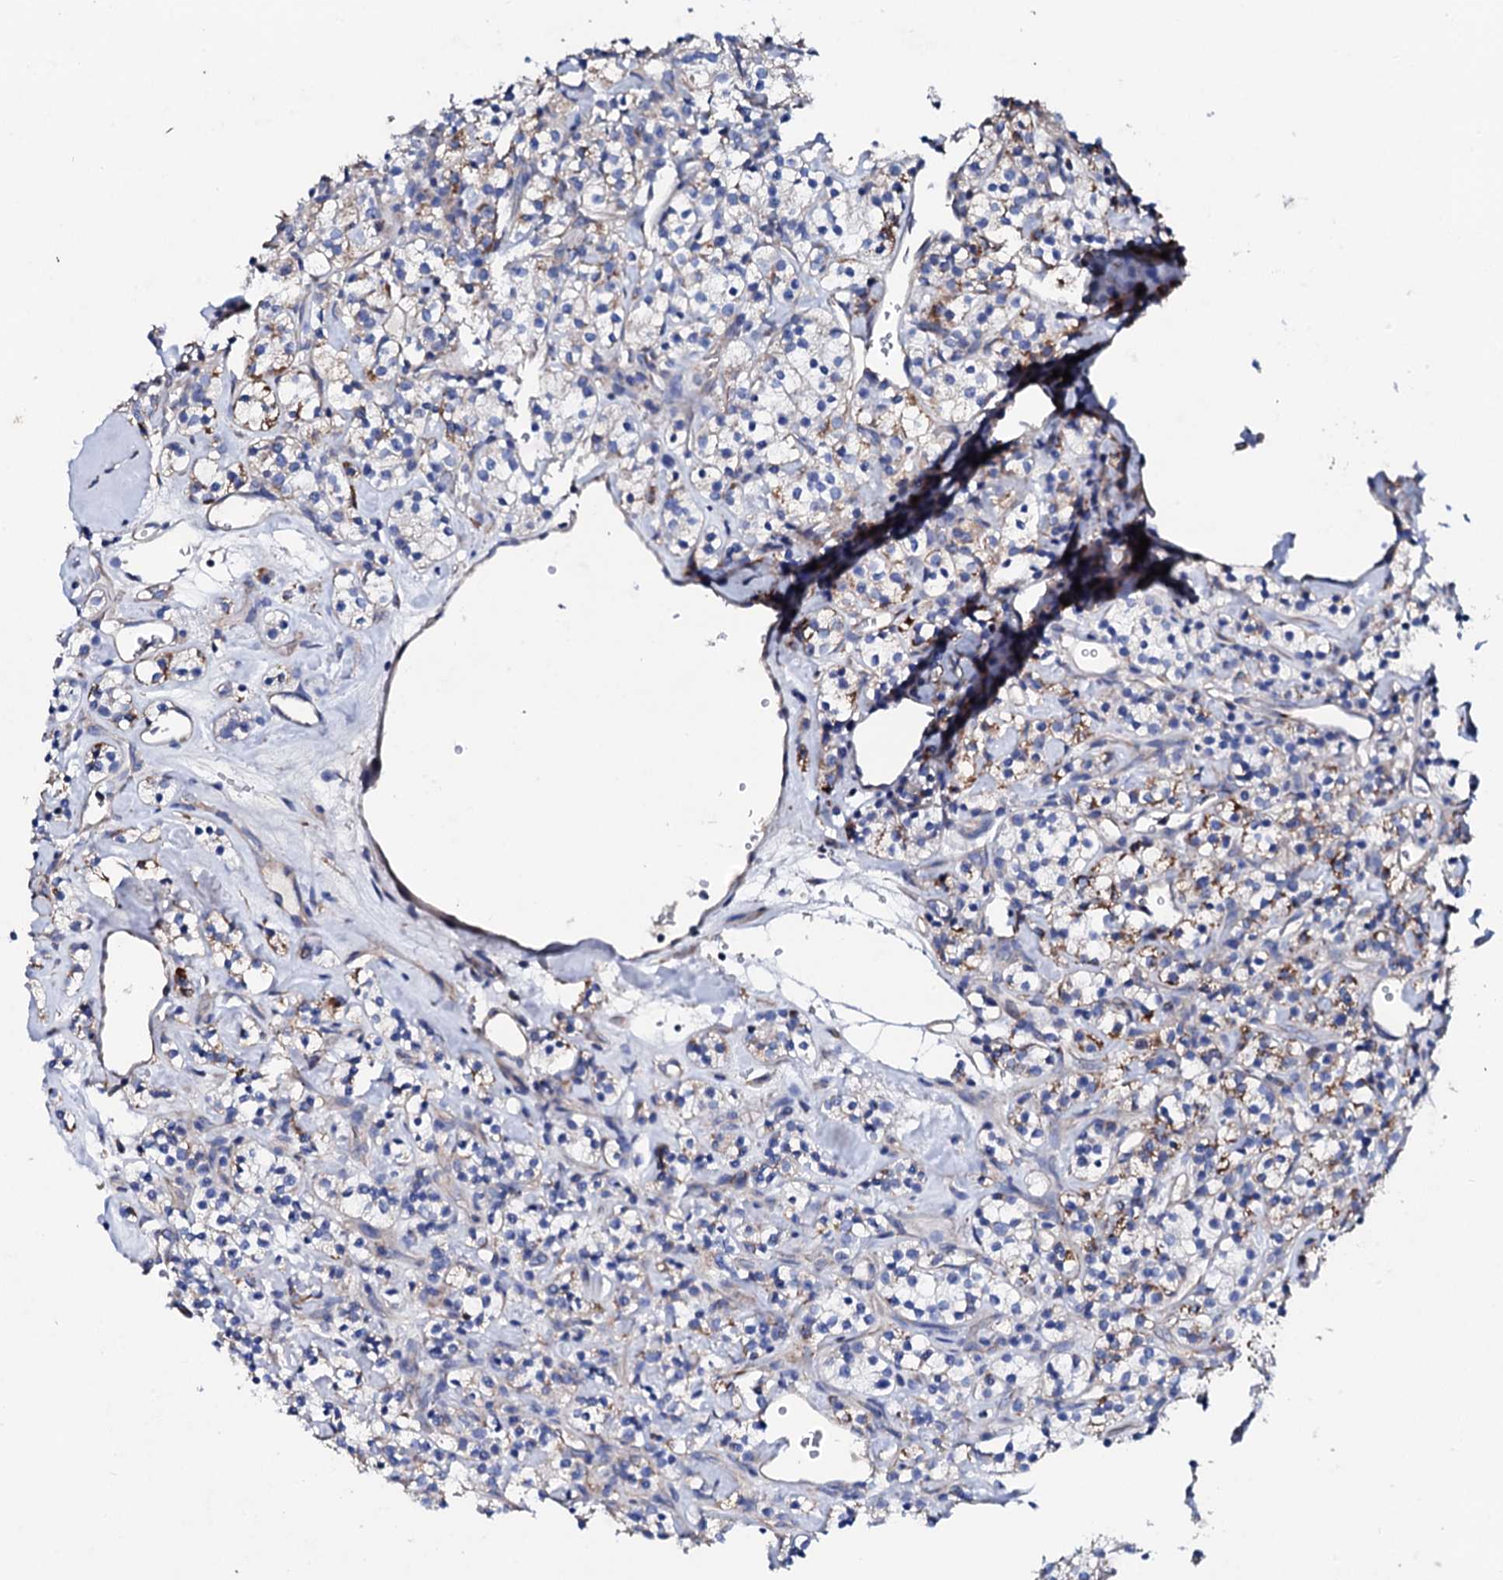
{"staining": {"intensity": "moderate", "quantity": "<25%", "location": "cytoplasmic/membranous"}, "tissue": "renal cancer", "cell_type": "Tumor cells", "image_type": "cancer", "snomed": [{"axis": "morphology", "description": "Adenocarcinoma, NOS"}, {"axis": "topography", "description": "Kidney"}], "caption": "A brown stain shows moderate cytoplasmic/membranous expression of a protein in human adenocarcinoma (renal) tumor cells.", "gene": "KLHL32", "patient": {"sex": "male", "age": 77}}